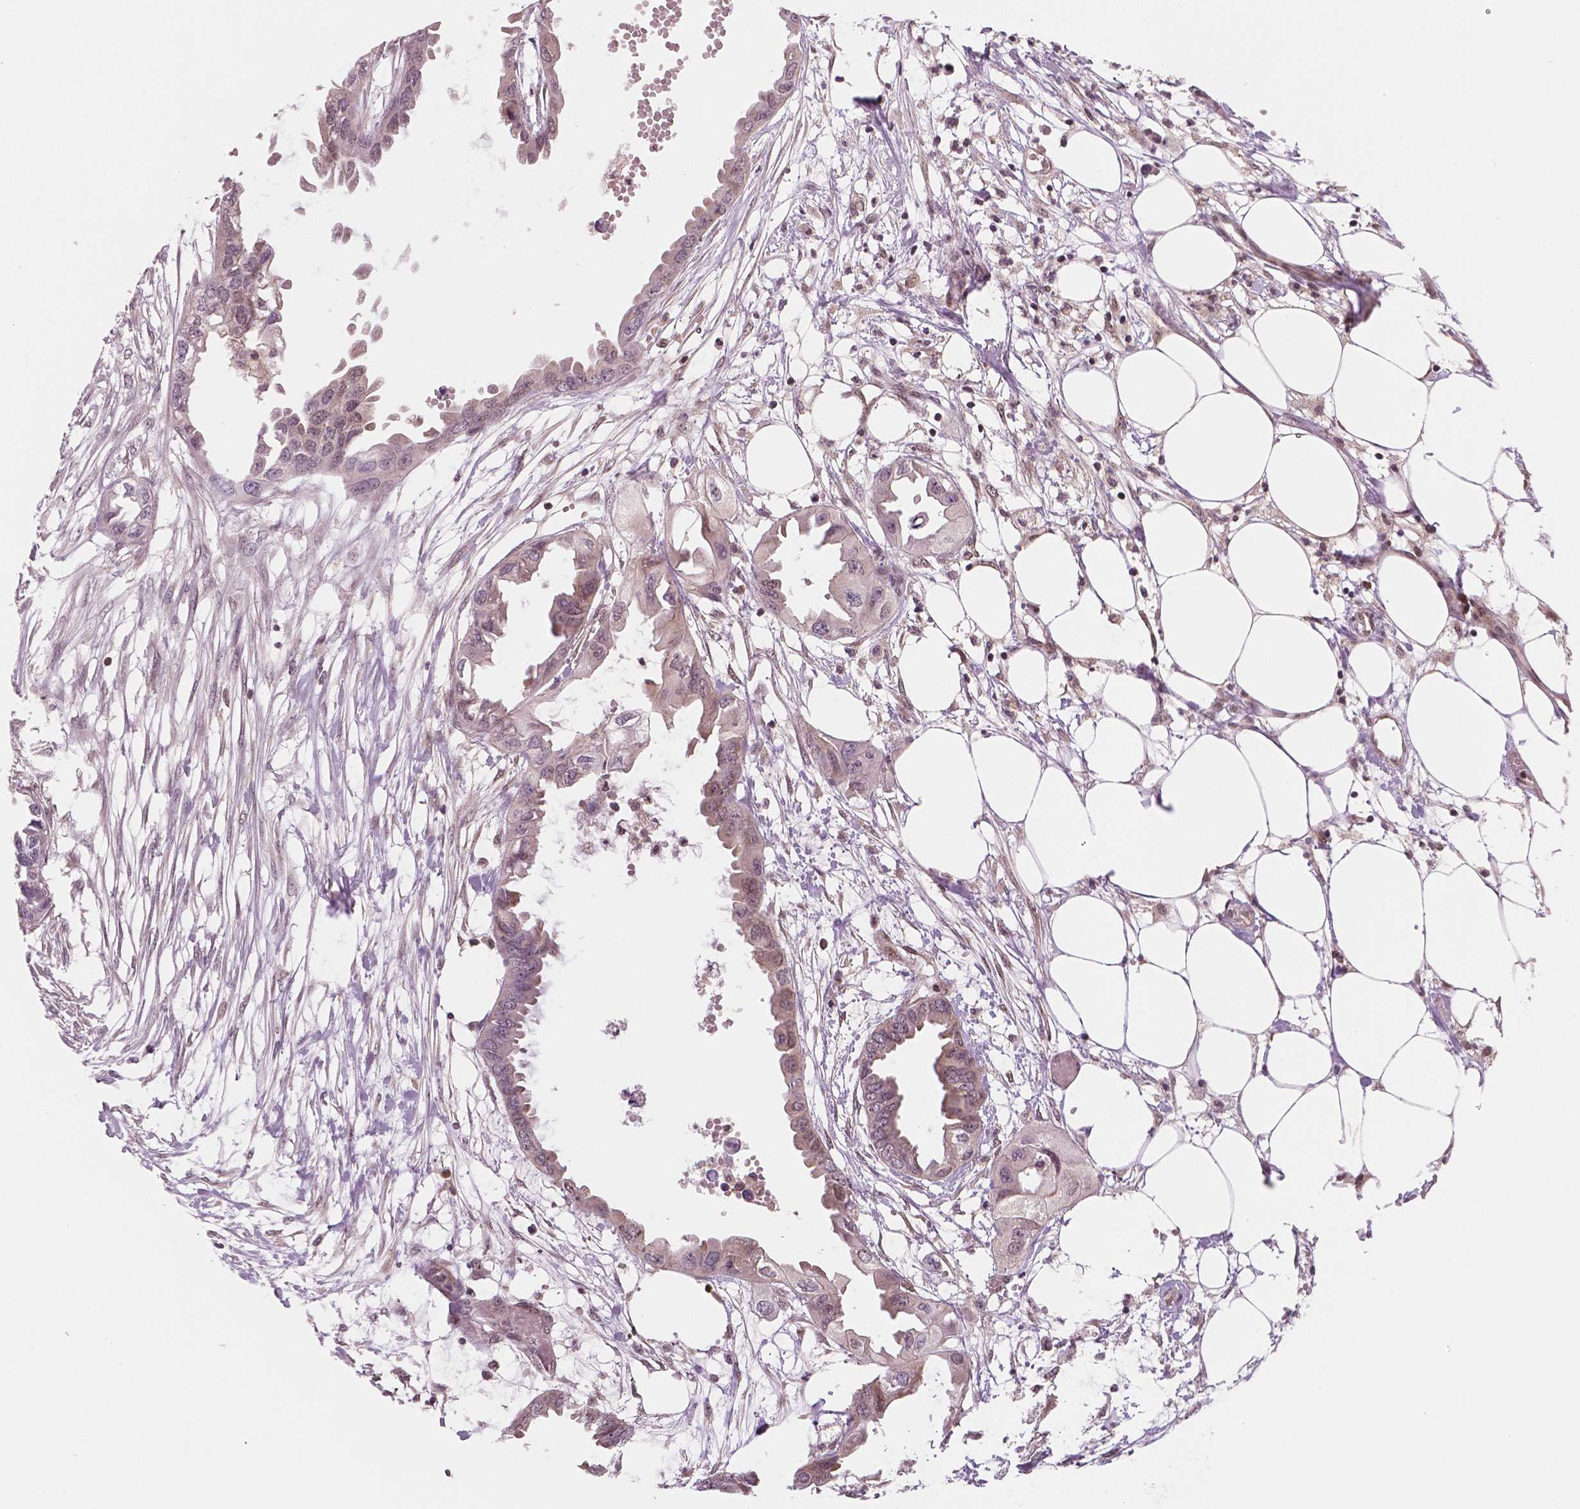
{"staining": {"intensity": "negative", "quantity": "none", "location": "none"}, "tissue": "endometrial cancer", "cell_type": "Tumor cells", "image_type": "cancer", "snomed": [{"axis": "morphology", "description": "Adenocarcinoma, NOS"}, {"axis": "morphology", "description": "Adenocarcinoma, metastatic, NOS"}, {"axis": "topography", "description": "Adipose tissue"}, {"axis": "topography", "description": "Endometrium"}], "caption": "Immunohistochemical staining of endometrial cancer (adenocarcinoma) exhibits no significant positivity in tumor cells.", "gene": "STAT3", "patient": {"sex": "female", "age": 67}}